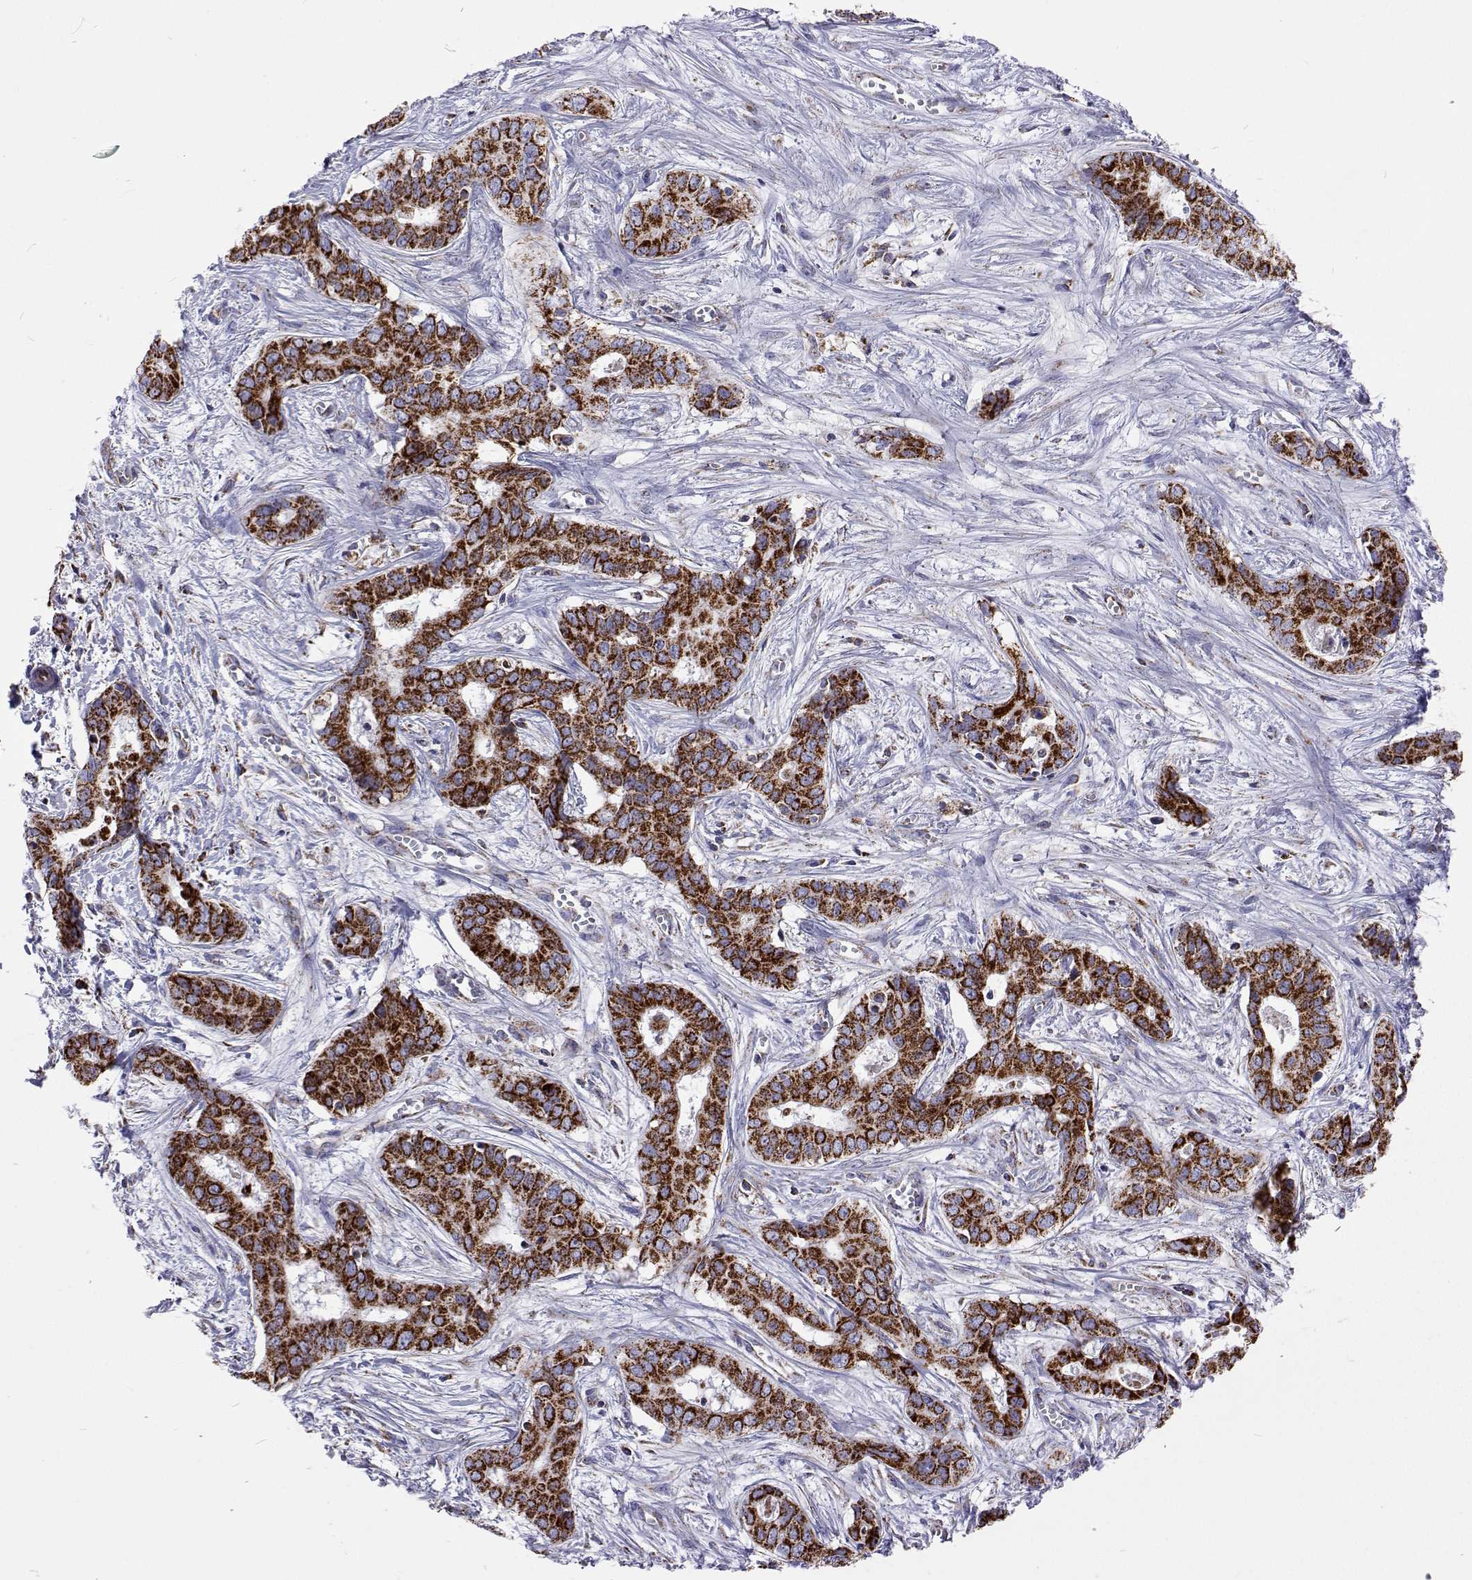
{"staining": {"intensity": "strong", "quantity": ">75%", "location": "cytoplasmic/membranous"}, "tissue": "liver cancer", "cell_type": "Tumor cells", "image_type": "cancer", "snomed": [{"axis": "morphology", "description": "Cholangiocarcinoma"}, {"axis": "topography", "description": "Liver"}], "caption": "IHC of human liver cholangiocarcinoma demonstrates high levels of strong cytoplasmic/membranous expression in approximately >75% of tumor cells.", "gene": "MCCC2", "patient": {"sex": "female", "age": 65}}